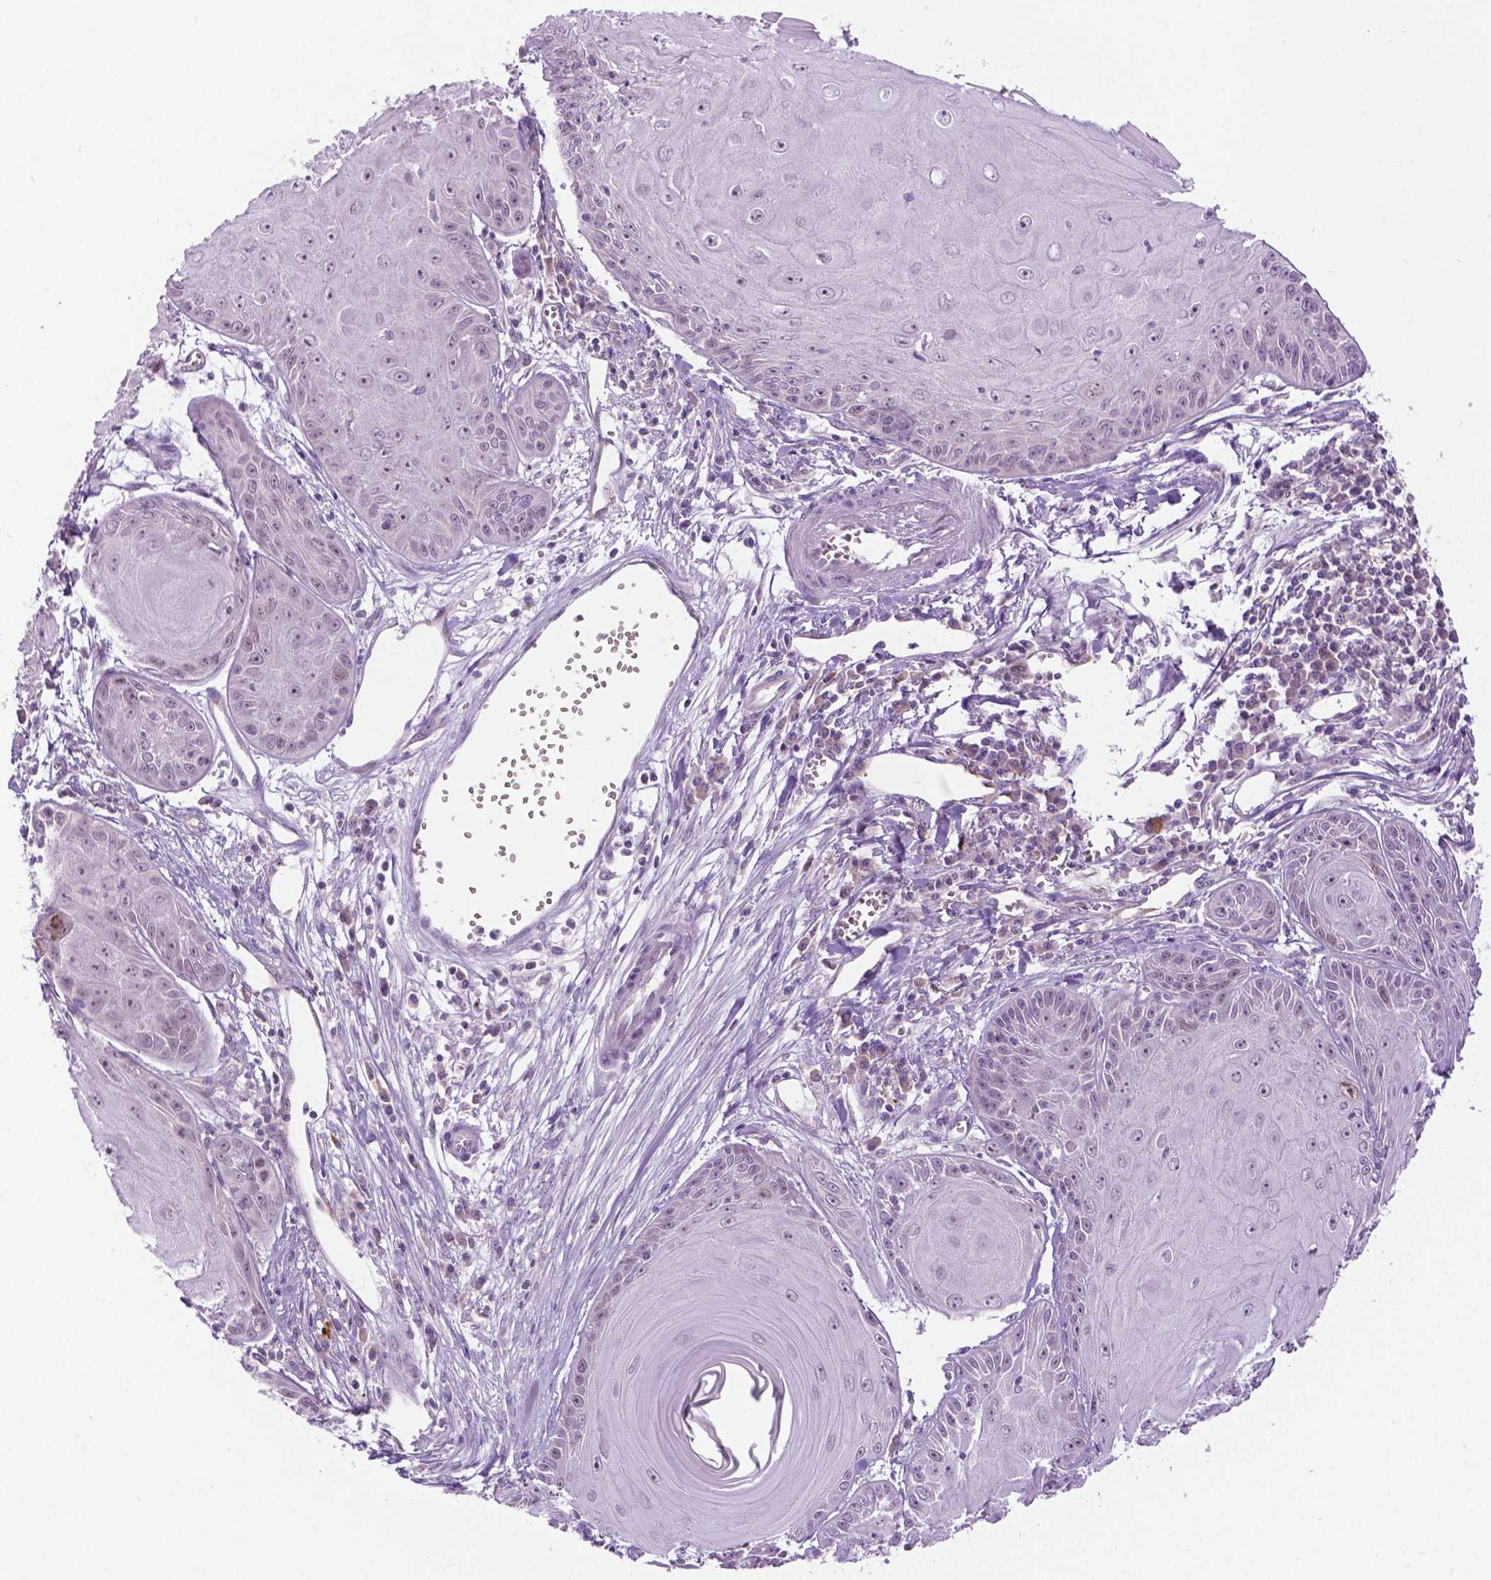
{"staining": {"intensity": "weak", "quantity": "<25%", "location": "nuclear"}, "tissue": "skin cancer", "cell_type": "Tumor cells", "image_type": "cancer", "snomed": [{"axis": "morphology", "description": "Squamous cell carcinoma, NOS"}, {"axis": "topography", "description": "Skin"}, {"axis": "topography", "description": "Vulva"}], "caption": "An immunohistochemistry (IHC) histopathology image of skin cancer (squamous cell carcinoma) is shown. There is no staining in tumor cells of skin cancer (squamous cell carcinoma). (DAB (3,3'-diaminobenzidine) IHC visualized using brightfield microscopy, high magnification).", "gene": "DENND4A", "patient": {"sex": "female", "age": 85}}